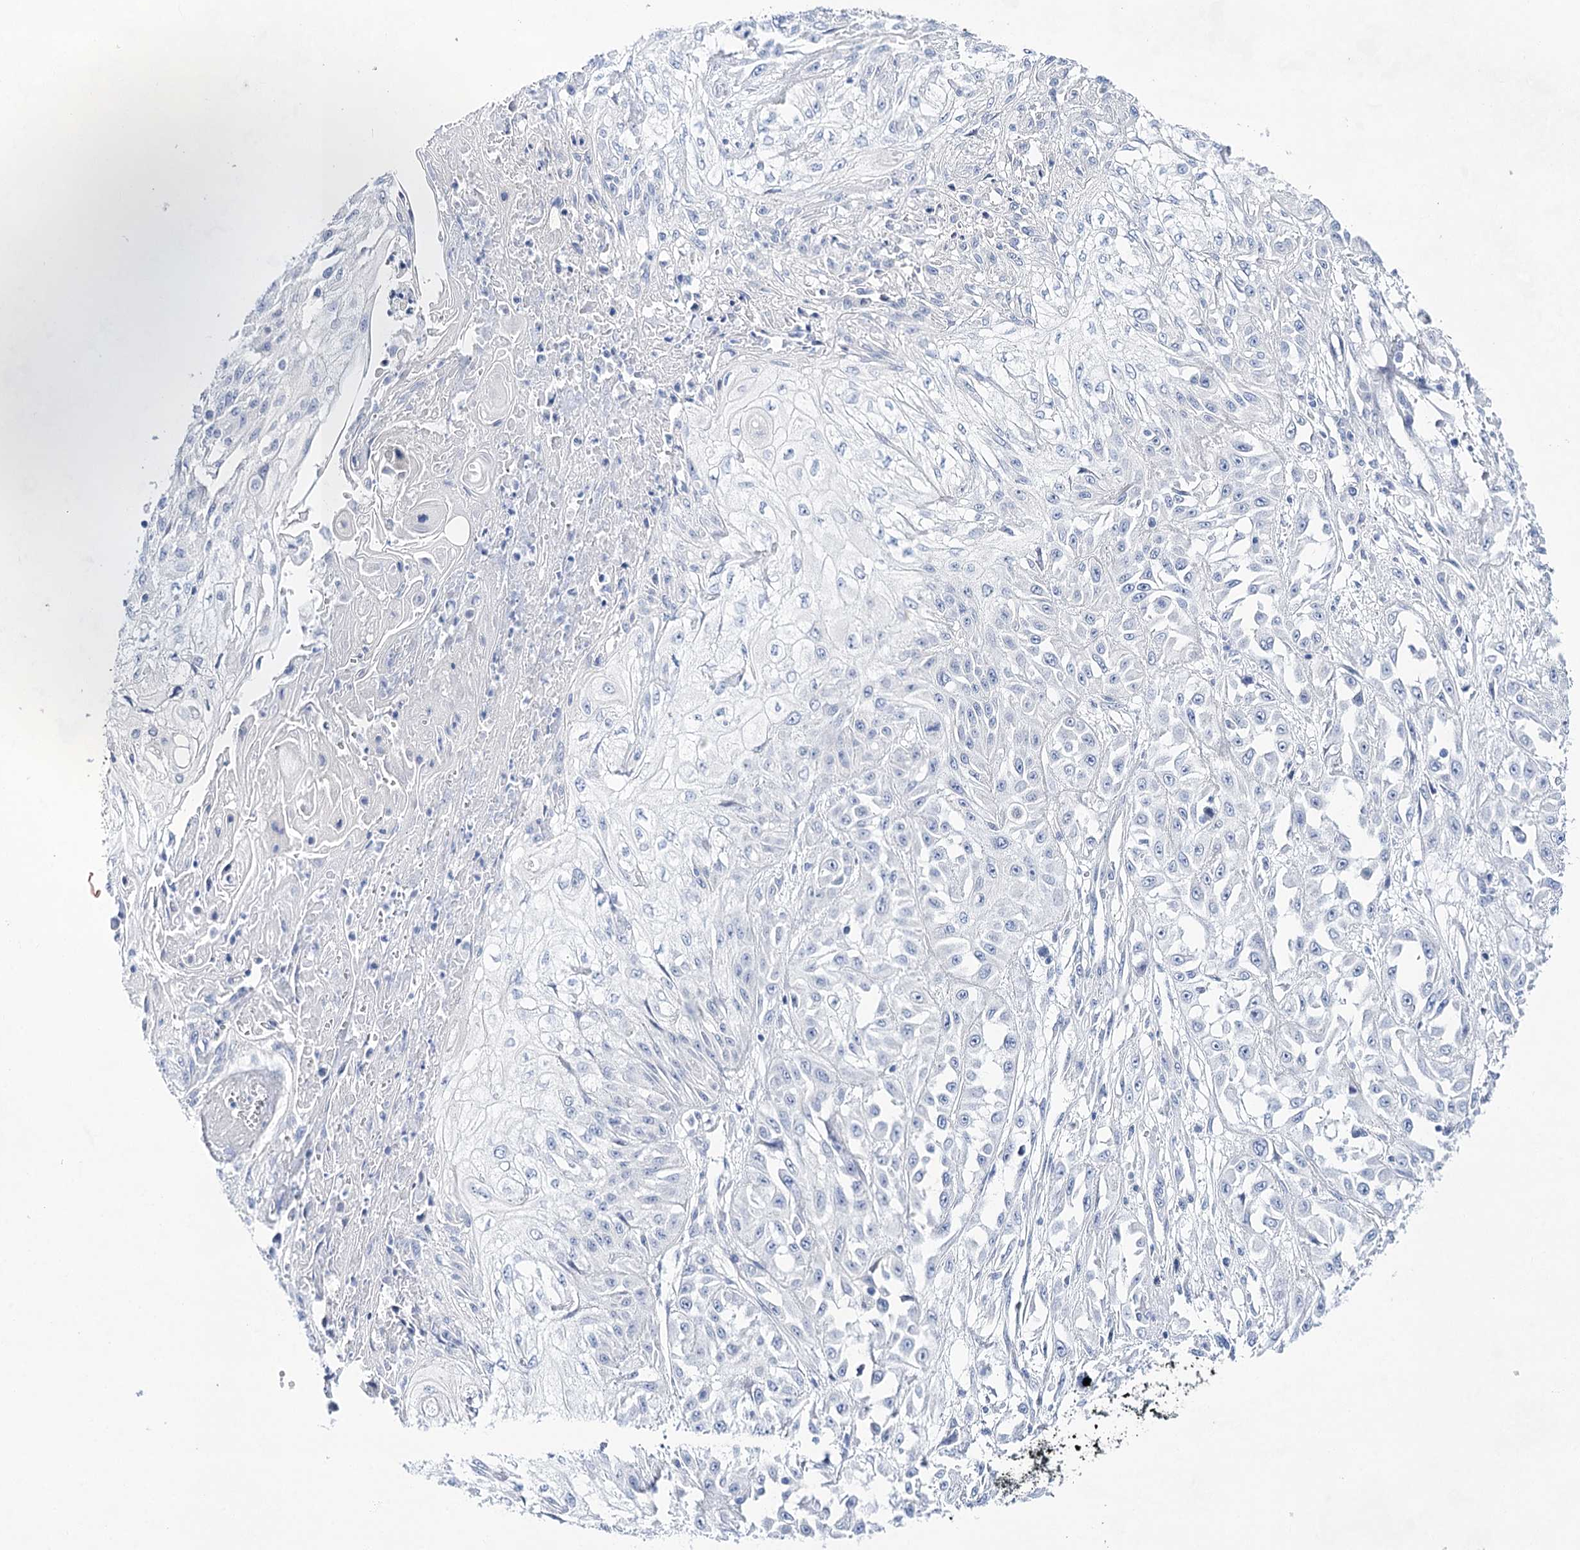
{"staining": {"intensity": "negative", "quantity": "none", "location": "none"}, "tissue": "skin cancer", "cell_type": "Tumor cells", "image_type": "cancer", "snomed": [{"axis": "morphology", "description": "Squamous cell carcinoma, NOS"}, {"axis": "morphology", "description": "Squamous cell carcinoma, metastatic, NOS"}, {"axis": "topography", "description": "Skin"}, {"axis": "topography", "description": "Lymph node"}], "caption": "An immunohistochemistry (IHC) image of skin cancer (metastatic squamous cell carcinoma) is shown. There is no staining in tumor cells of skin cancer (metastatic squamous cell carcinoma).", "gene": "LALBA", "patient": {"sex": "male", "age": 75}}